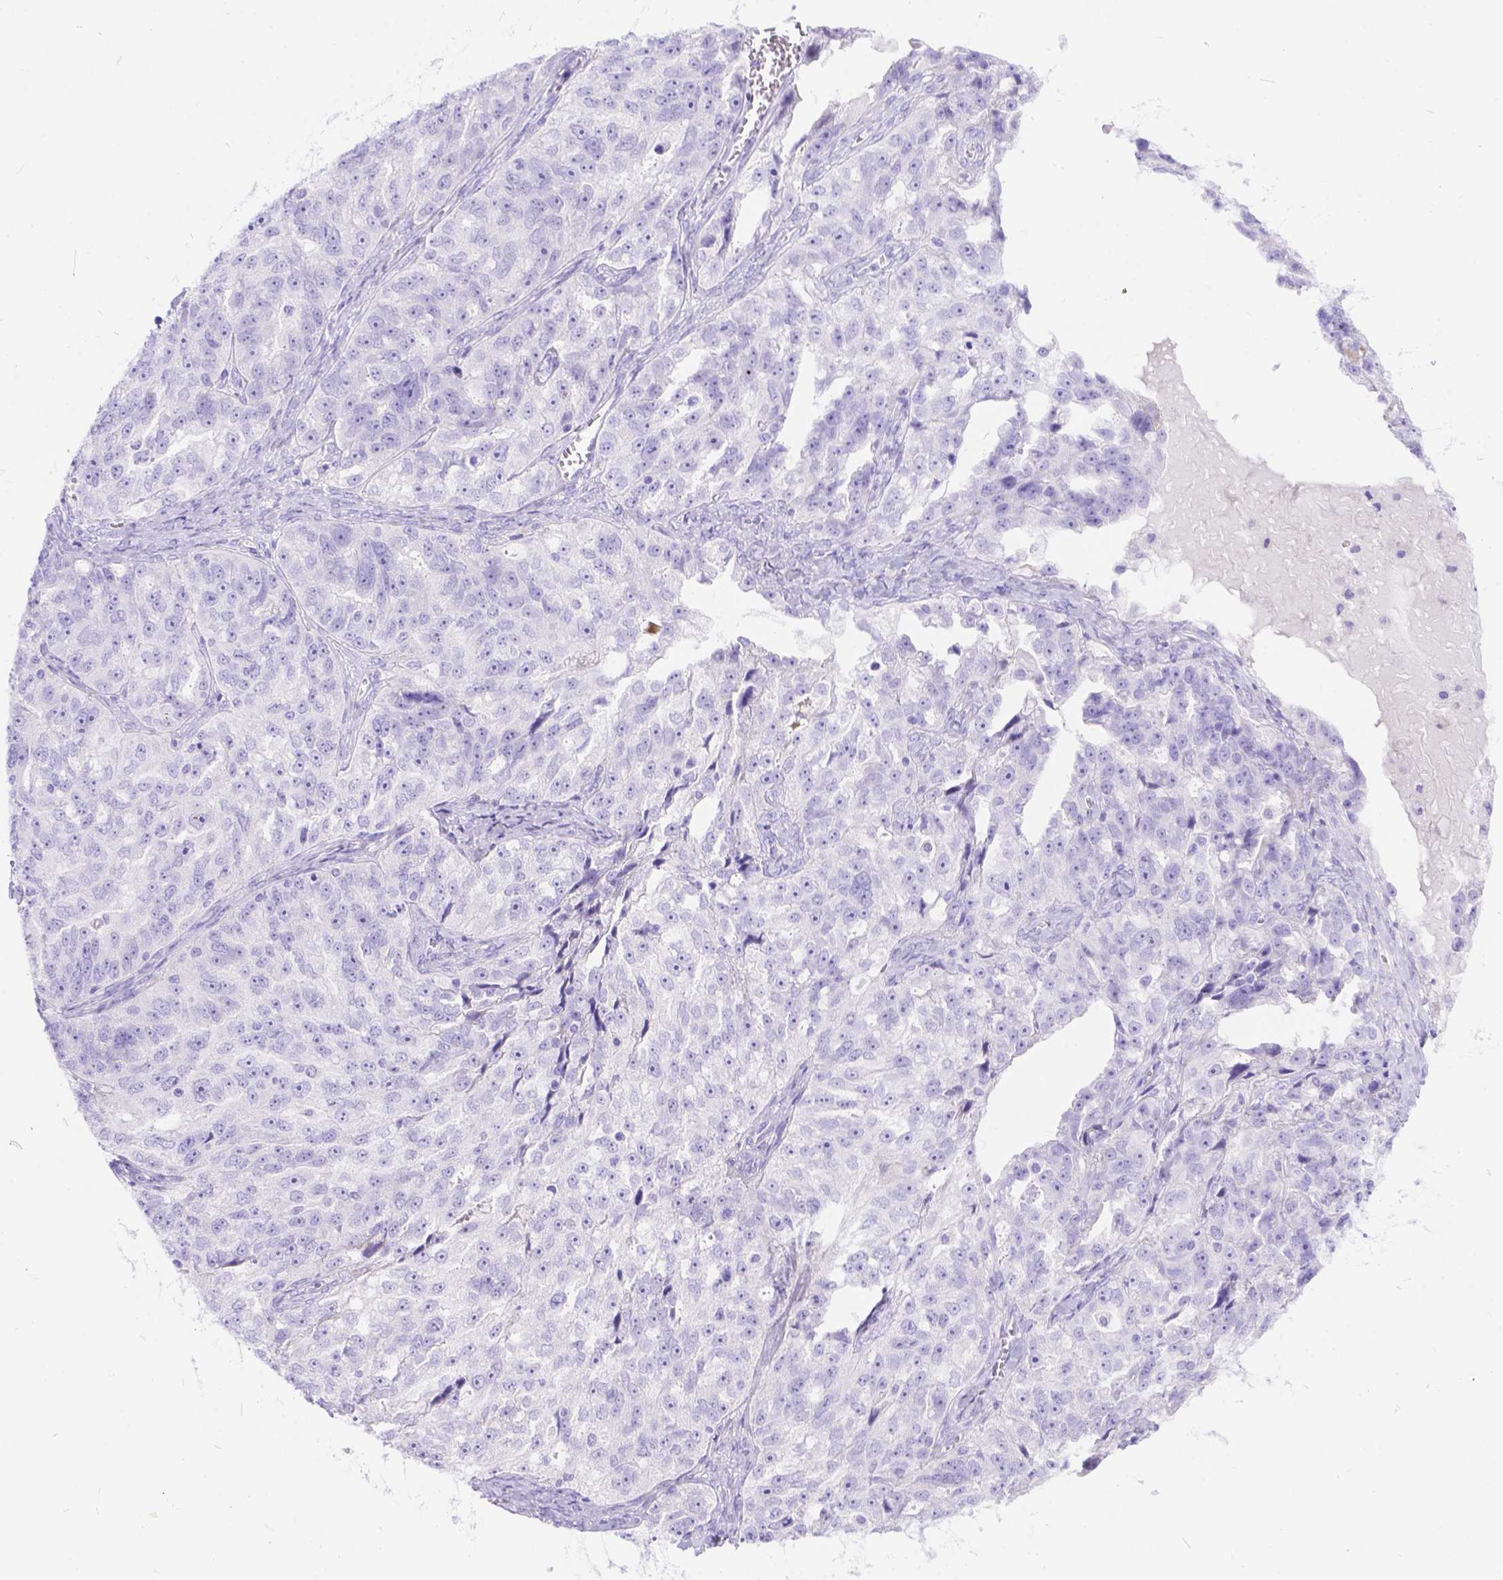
{"staining": {"intensity": "negative", "quantity": "none", "location": "none"}, "tissue": "ovarian cancer", "cell_type": "Tumor cells", "image_type": "cancer", "snomed": [{"axis": "morphology", "description": "Cystadenocarcinoma, serous, NOS"}, {"axis": "topography", "description": "Ovary"}], "caption": "Immunohistochemistry micrograph of ovarian cancer stained for a protein (brown), which reveals no expression in tumor cells. (DAB (3,3'-diaminobenzidine) immunohistochemistry (IHC), high magnification).", "gene": "KLHL10", "patient": {"sex": "female", "age": 51}}